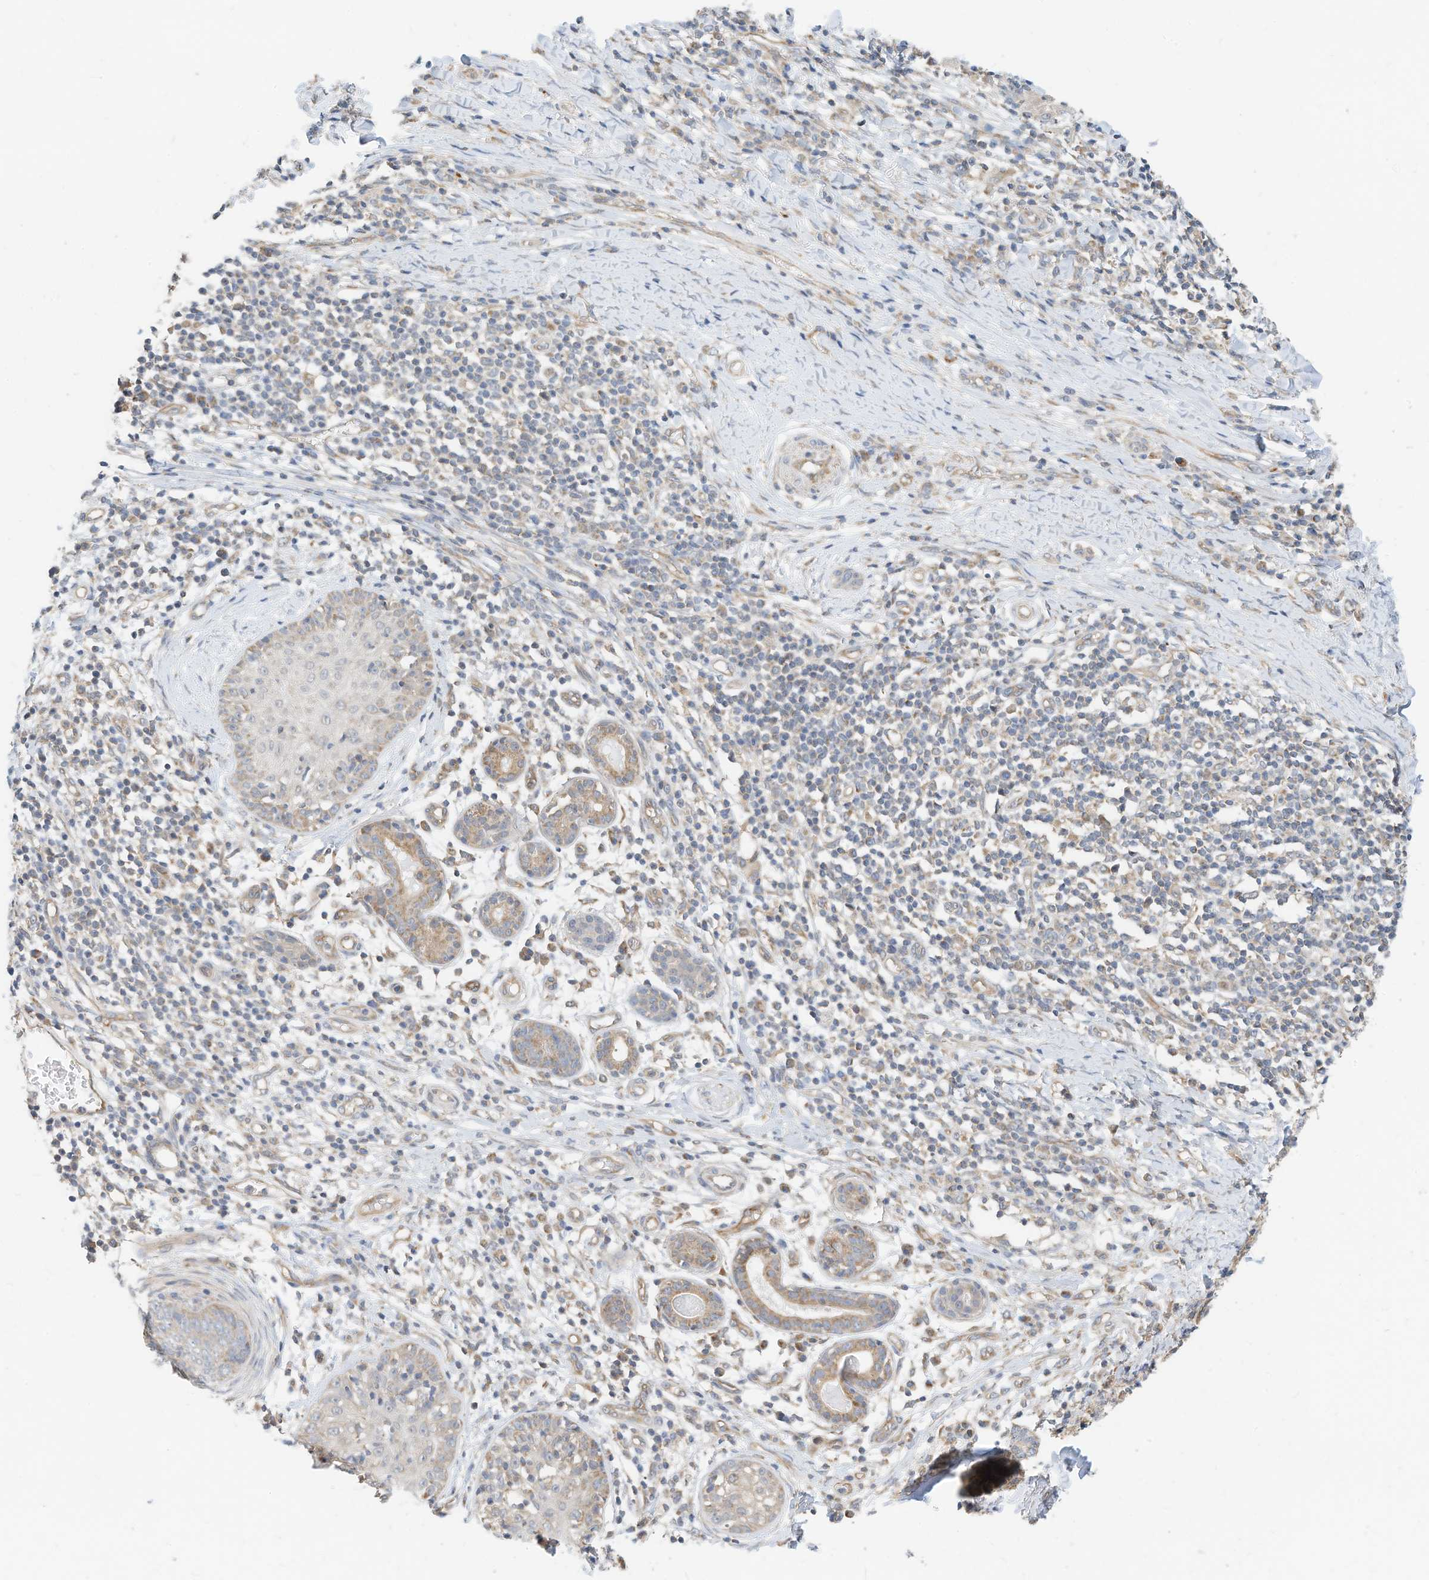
{"staining": {"intensity": "negative", "quantity": "none", "location": "none"}, "tissue": "skin cancer", "cell_type": "Tumor cells", "image_type": "cancer", "snomed": [{"axis": "morphology", "description": "Squamous cell carcinoma, NOS"}, {"axis": "topography", "description": "Skin"}], "caption": "The immunohistochemistry histopathology image has no significant expression in tumor cells of skin cancer tissue.", "gene": "METTL6", "patient": {"sex": "female", "age": 88}}